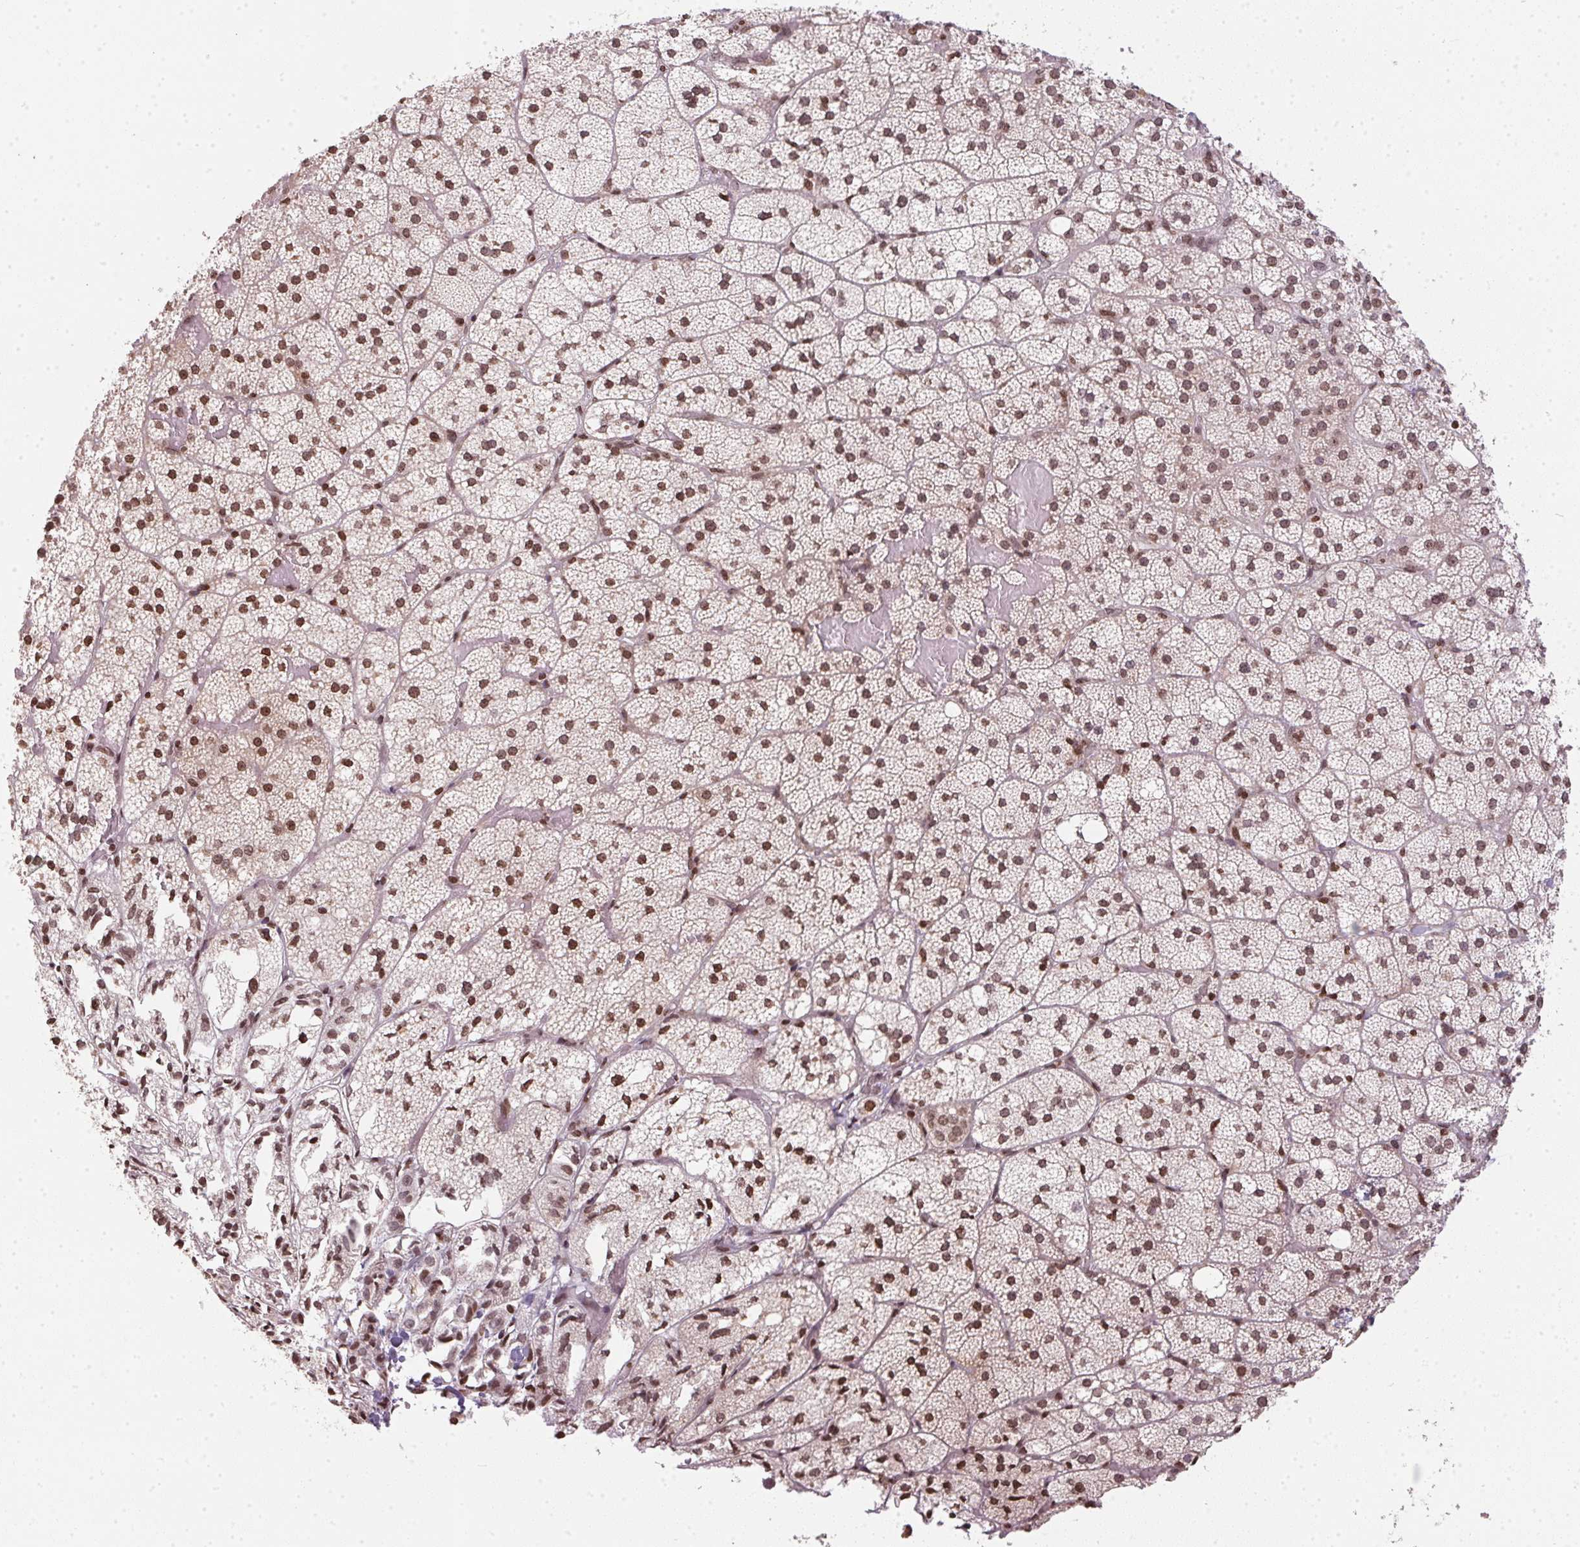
{"staining": {"intensity": "moderate", "quantity": ">75%", "location": "nuclear"}, "tissue": "adrenal gland", "cell_type": "Glandular cells", "image_type": "normal", "snomed": [{"axis": "morphology", "description": "Normal tissue, NOS"}, {"axis": "topography", "description": "Adrenal gland"}], "caption": "Approximately >75% of glandular cells in benign human adrenal gland exhibit moderate nuclear protein staining as visualized by brown immunohistochemical staining.", "gene": "RNF181", "patient": {"sex": "male", "age": 53}}